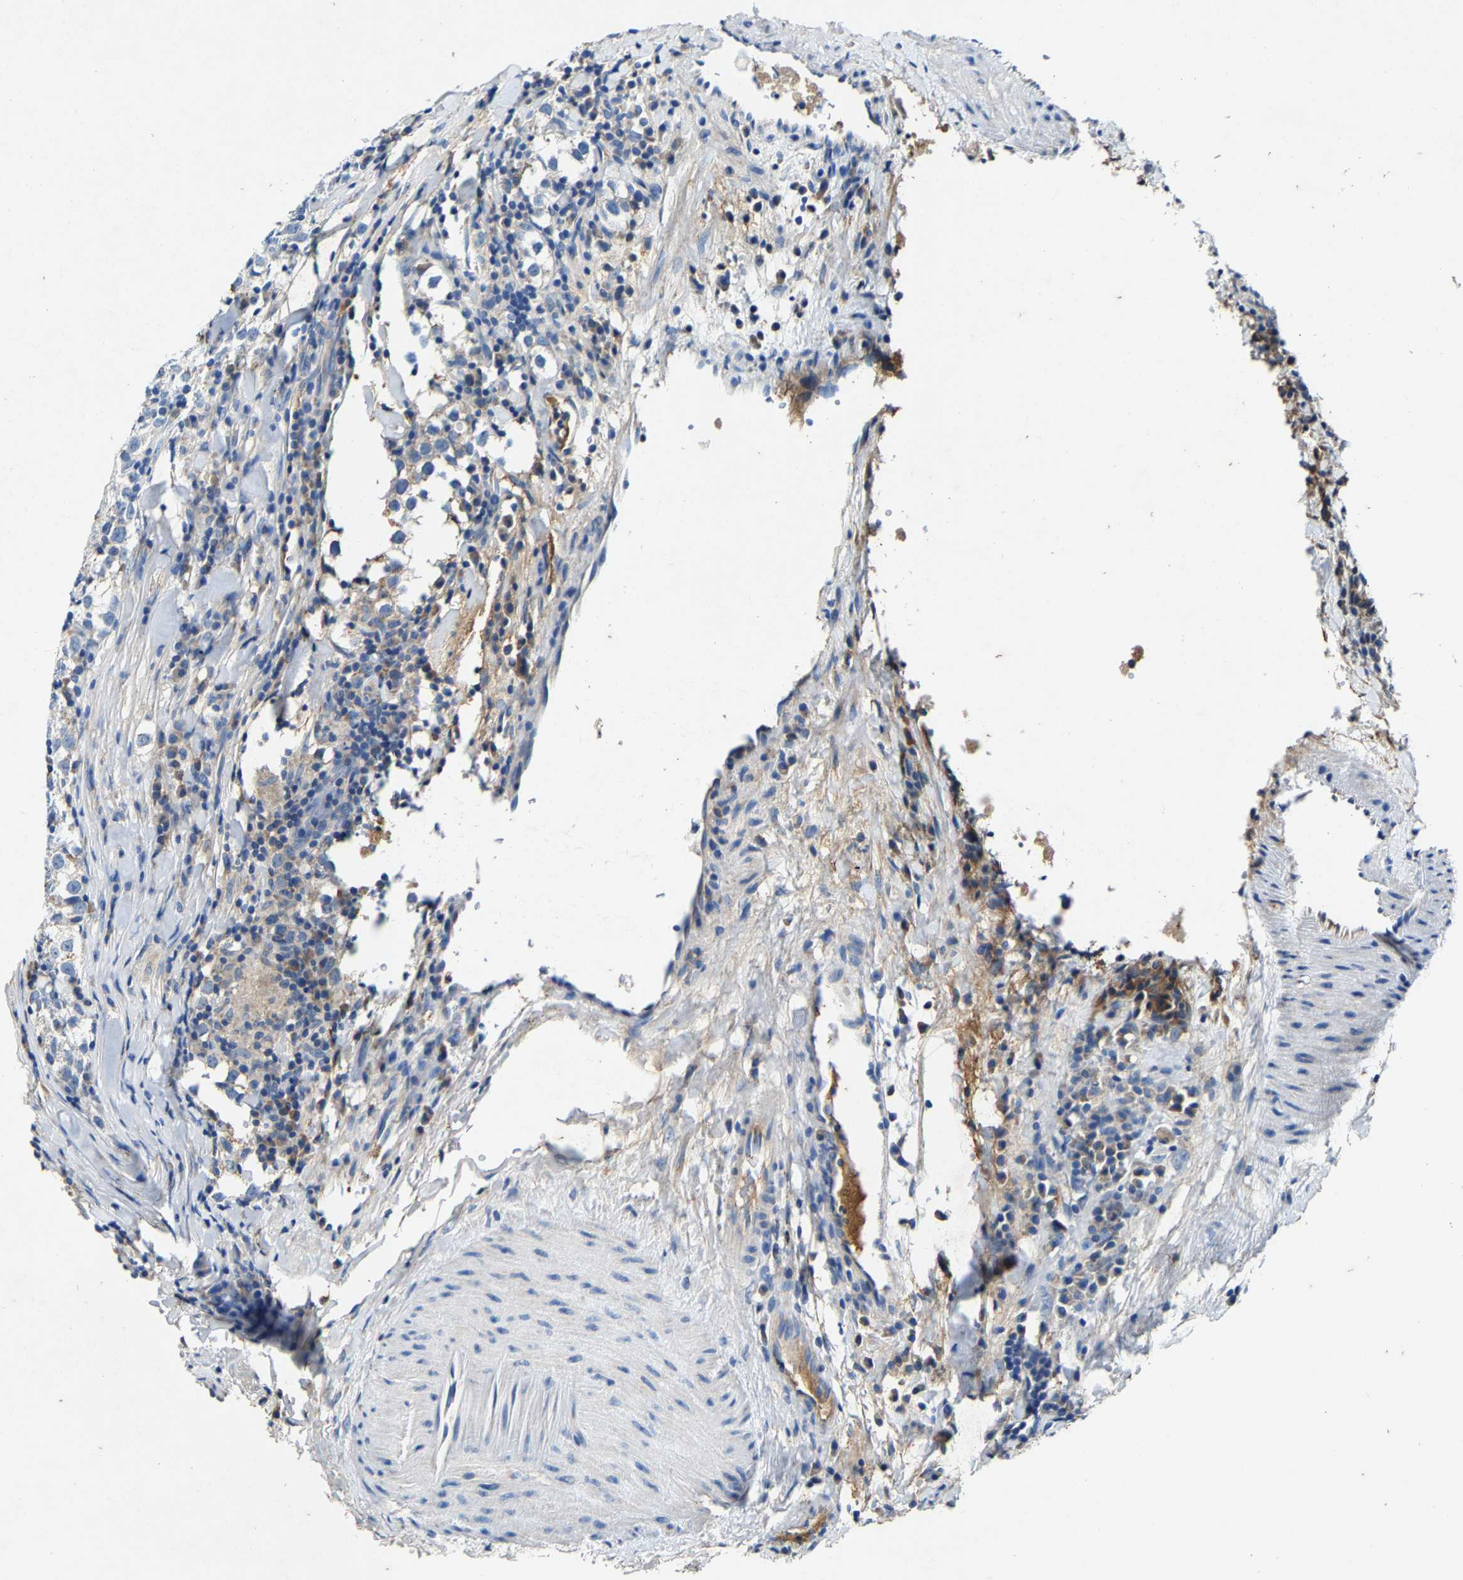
{"staining": {"intensity": "weak", "quantity": "<25%", "location": "cytoplasmic/membranous"}, "tissue": "testis cancer", "cell_type": "Tumor cells", "image_type": "cancer", "snomed": [{"axis": "morphology", "description": "Seminoma, NOS"}, {"axis": "morphology", "description": "Carcinoma, Embryonal, NOS"}, {"axis": "topography", "description": "Testis"}], "caption": "IHC photomicrograph of human testis cancer stained for a protein (brown), which shows no expression in tumor cells. (DAB (3,3'-diaminobenzidine) immunohistochemistry (IHC) visualized using brightfield microscopy, high magnification).", "gene": "SLC25A25", "patient": {"sex": "male", "age": 36}}